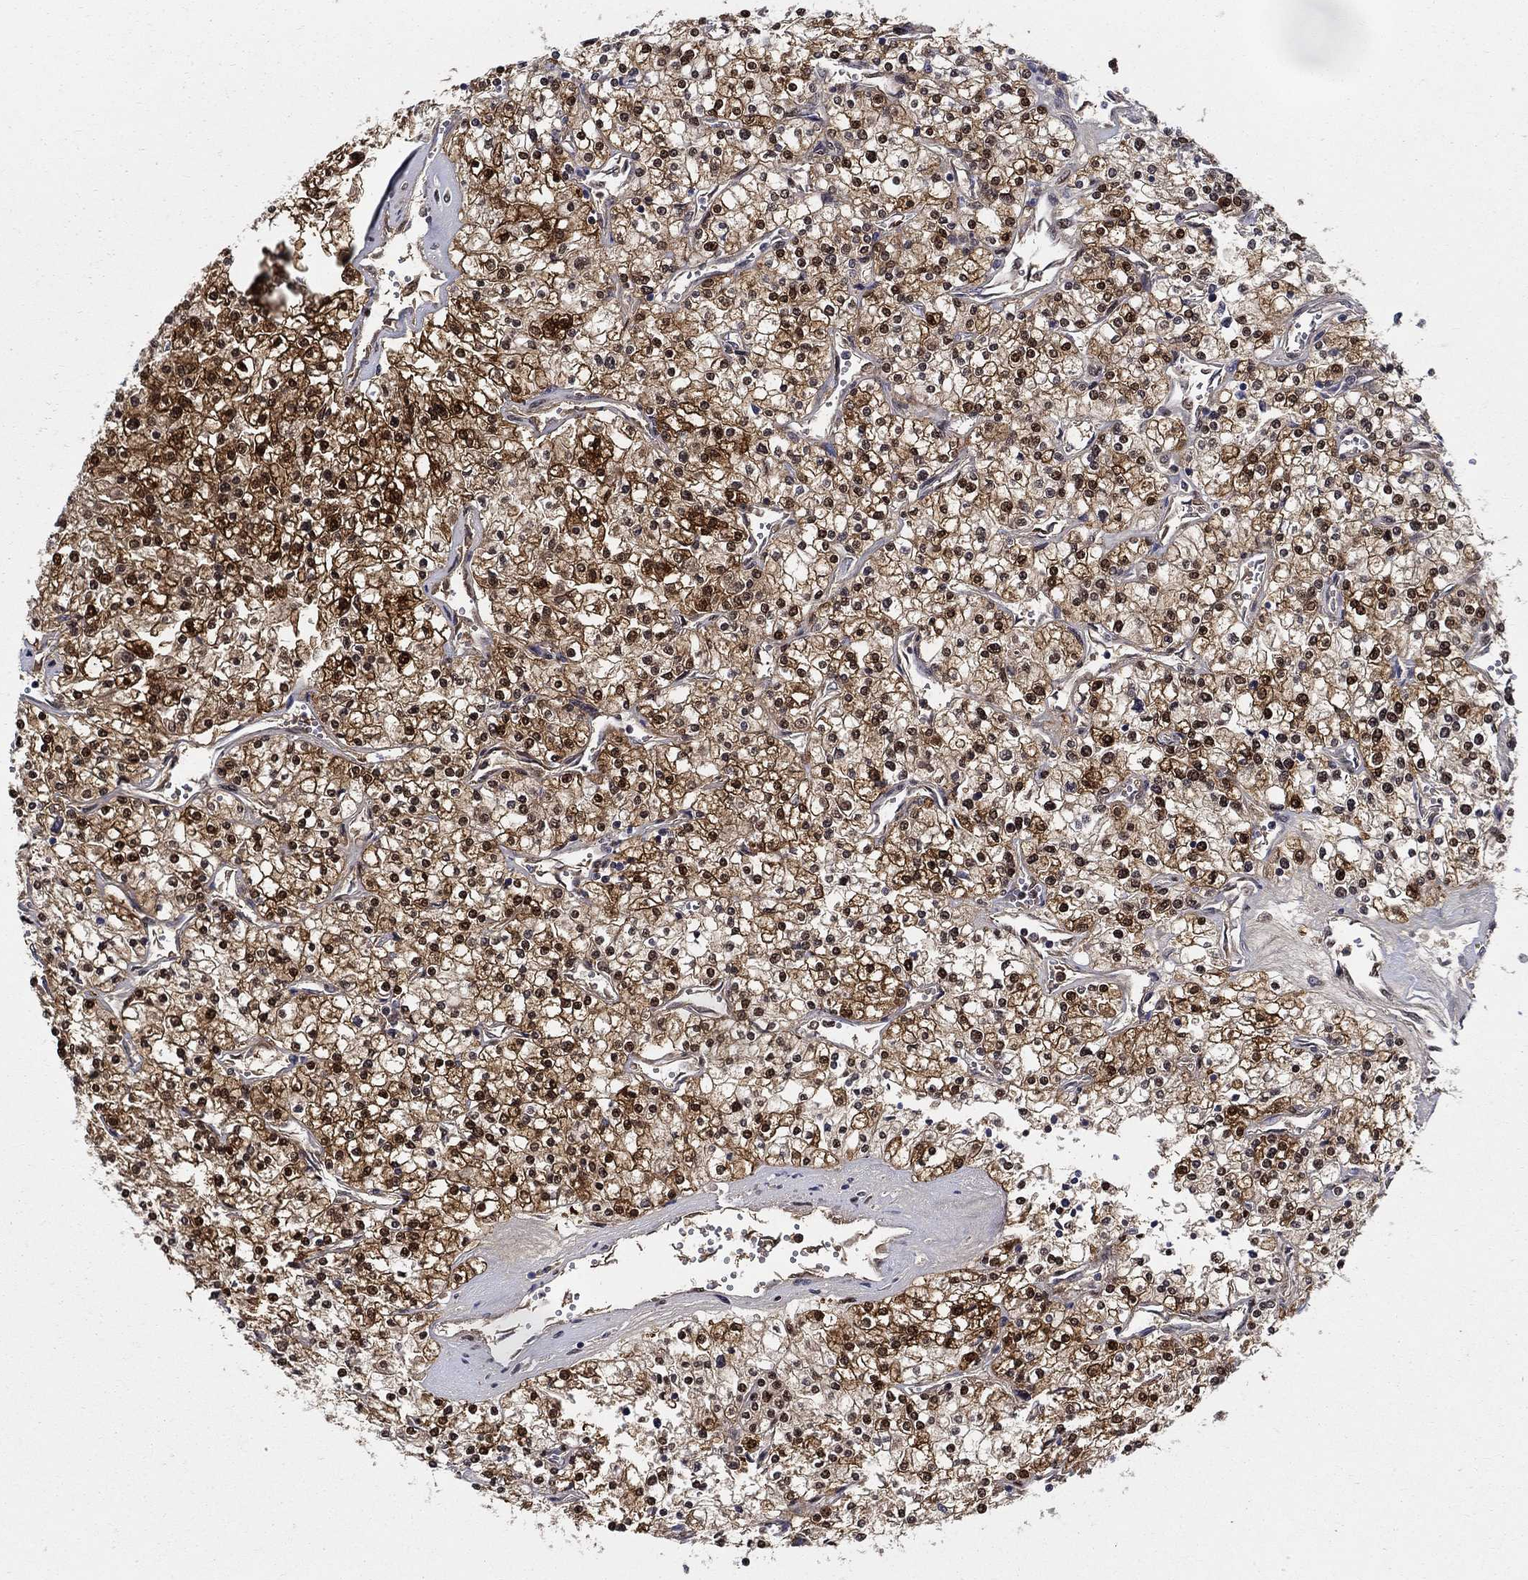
{"staining": {"intensity": "strong", "quantity": "25%-75%", "location": "cytoplasmic/membranous,nuclear"}, "tissue": "renal cancer", "cell_type": "Tumor cells", "image_type": "cancer", "snomed": [{"axis": "morphology", "description": "Adenocarcinoma, NOS"}, {"axis": "topography", "description": "Kidney"}], "caption": "Strong cytoplasmic/membranous and nuclear staining is seen in approximately 25%-75% of tumor cells in renal cancer. The staining was performed using DAB (3,3'-diaminobenzidine) to visualize the protein expression in brown, while the nuclei were stained in blue with hematoxylin (Magnification: 20x).", "gene": "ZNF594", "patient": {"sex": "male", "age": 80}}